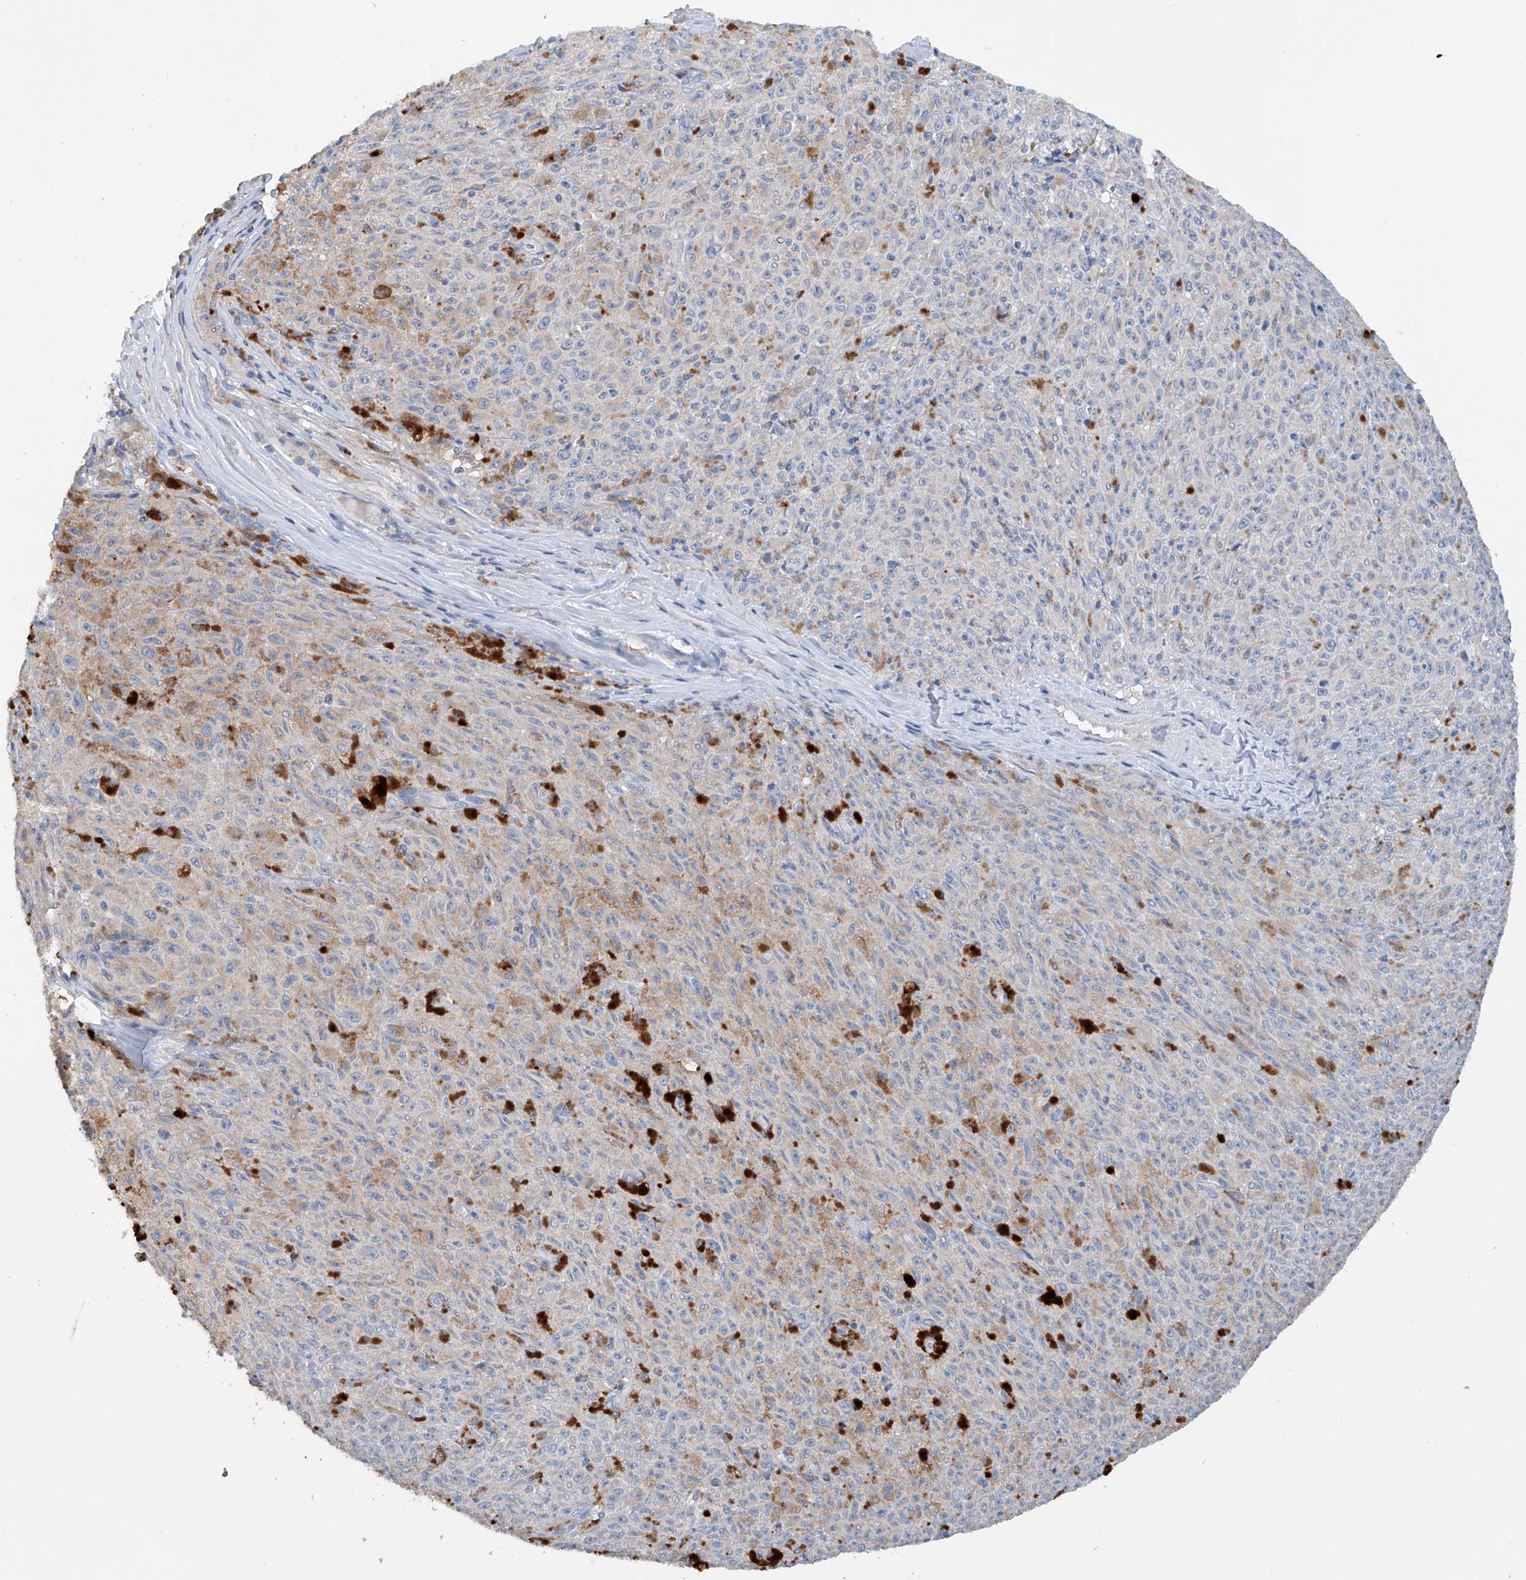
{"staining": {"intensity": "weak", "quantity": "25%-75%", "location": "cytoplasmic/membranous"}, "tissue": "melanoma", "cell_type": "Tumor cells", "image_type": "cancer", "snomed": [{"axis": "morphology", "description": "Malignant melanoma, NOS"}, {"axis": "topography", "description": "Skin"}], "caption": "An image of human melanoma stained for a protein displays weak cytoplasmic/membranous brown staining in tumor cells.", "gene": "GPC4", "patient": {"sex": "female", "age": 82}}